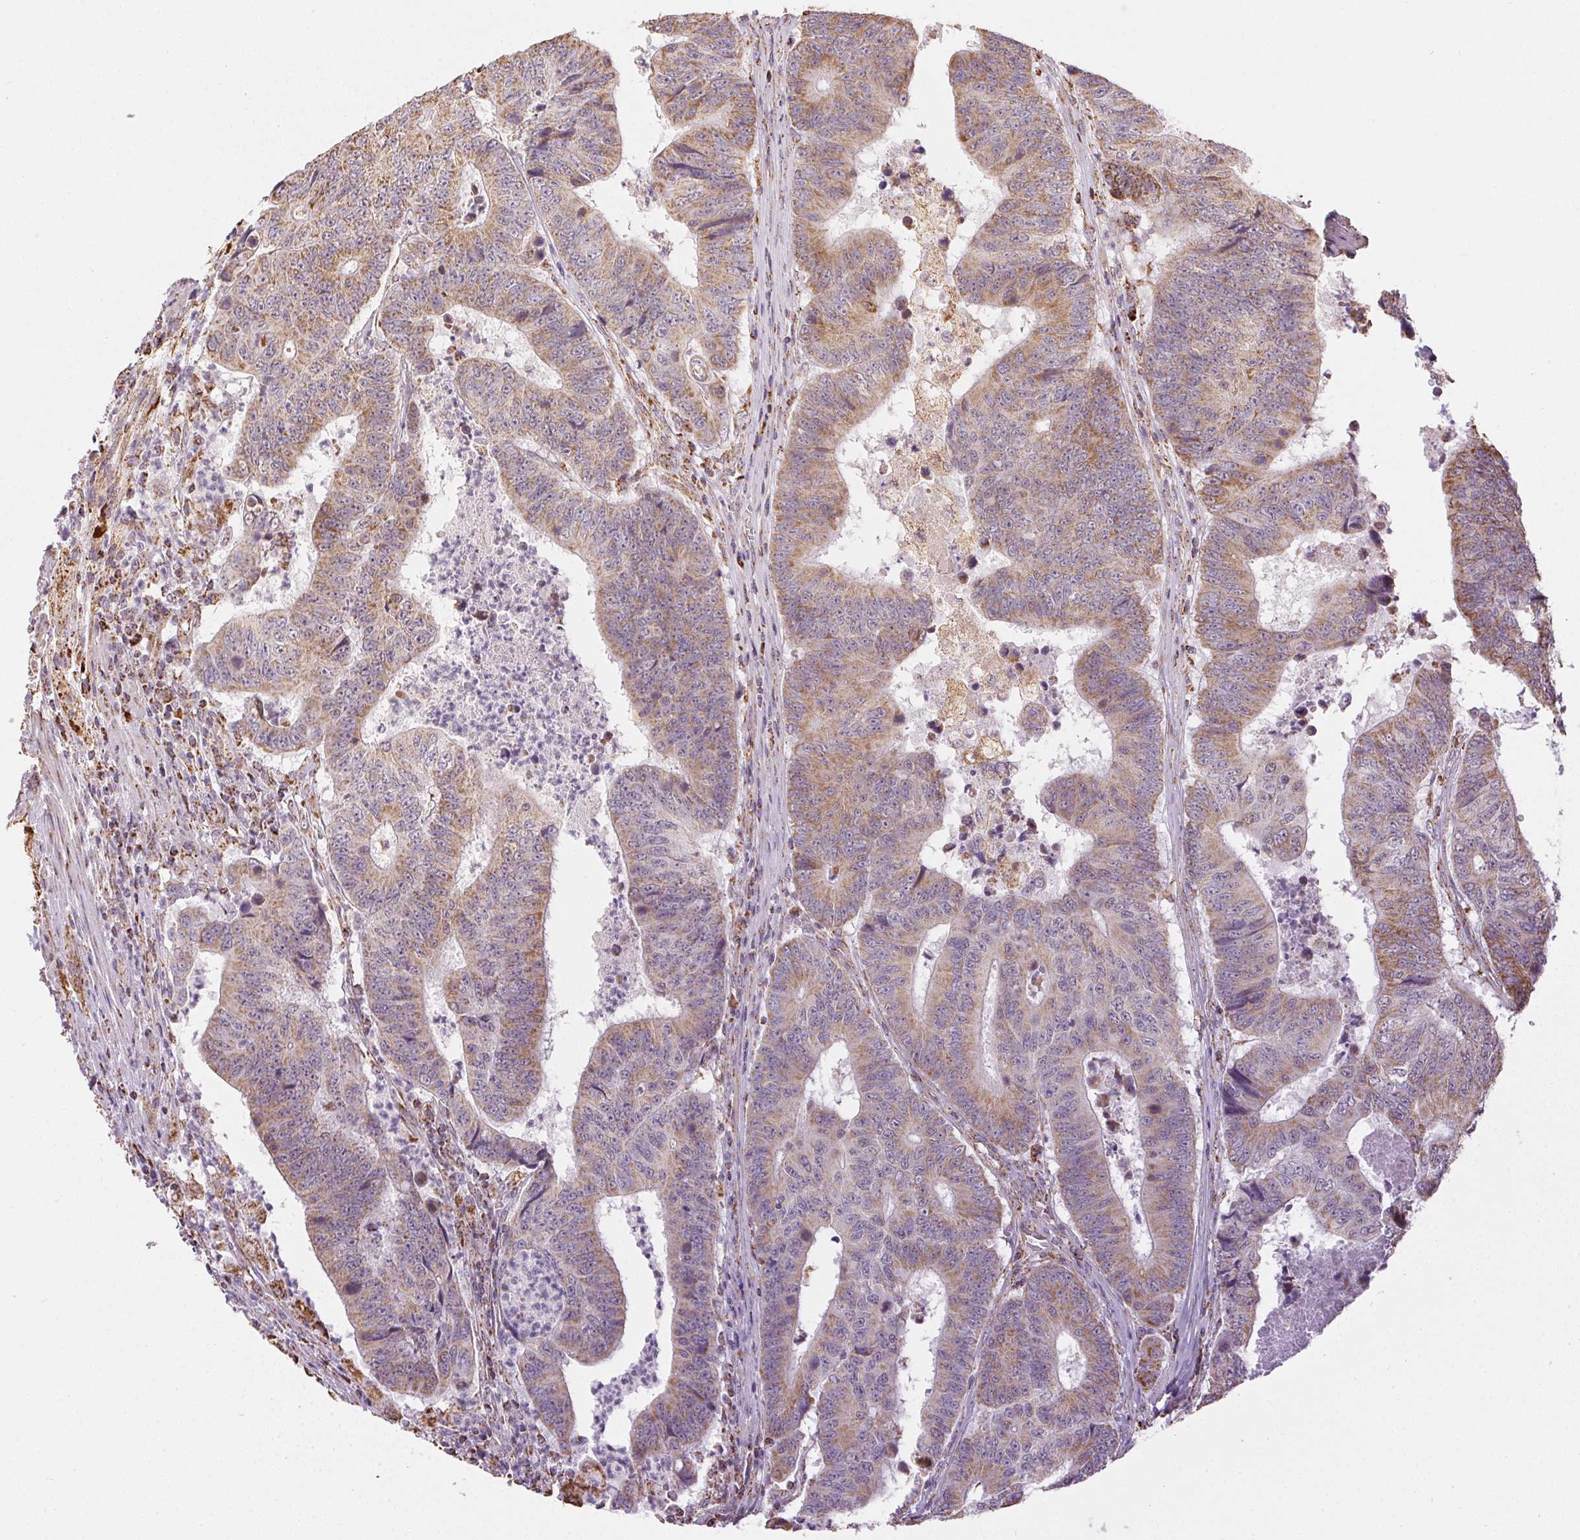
{"staining": {"intensity": "moderate", "quantity": ">75%", "location": "cytoplasmic/membranous"}, "tissue": "colorectal cancer", "cell_type": "Tumor cells", "image_type": "cancer", "snomed": [{"axis": "morphology", "description": "Adenocarcinoma, NOS"}, {"axis": "topography", "description": "Colon"}], "caption": "Human colorectal adenocarcinoma stained with a protein marker shows moderate staining in tumor cells.", "gene": "MAPK11", "patient": {"sex": "female", "age": 48}}